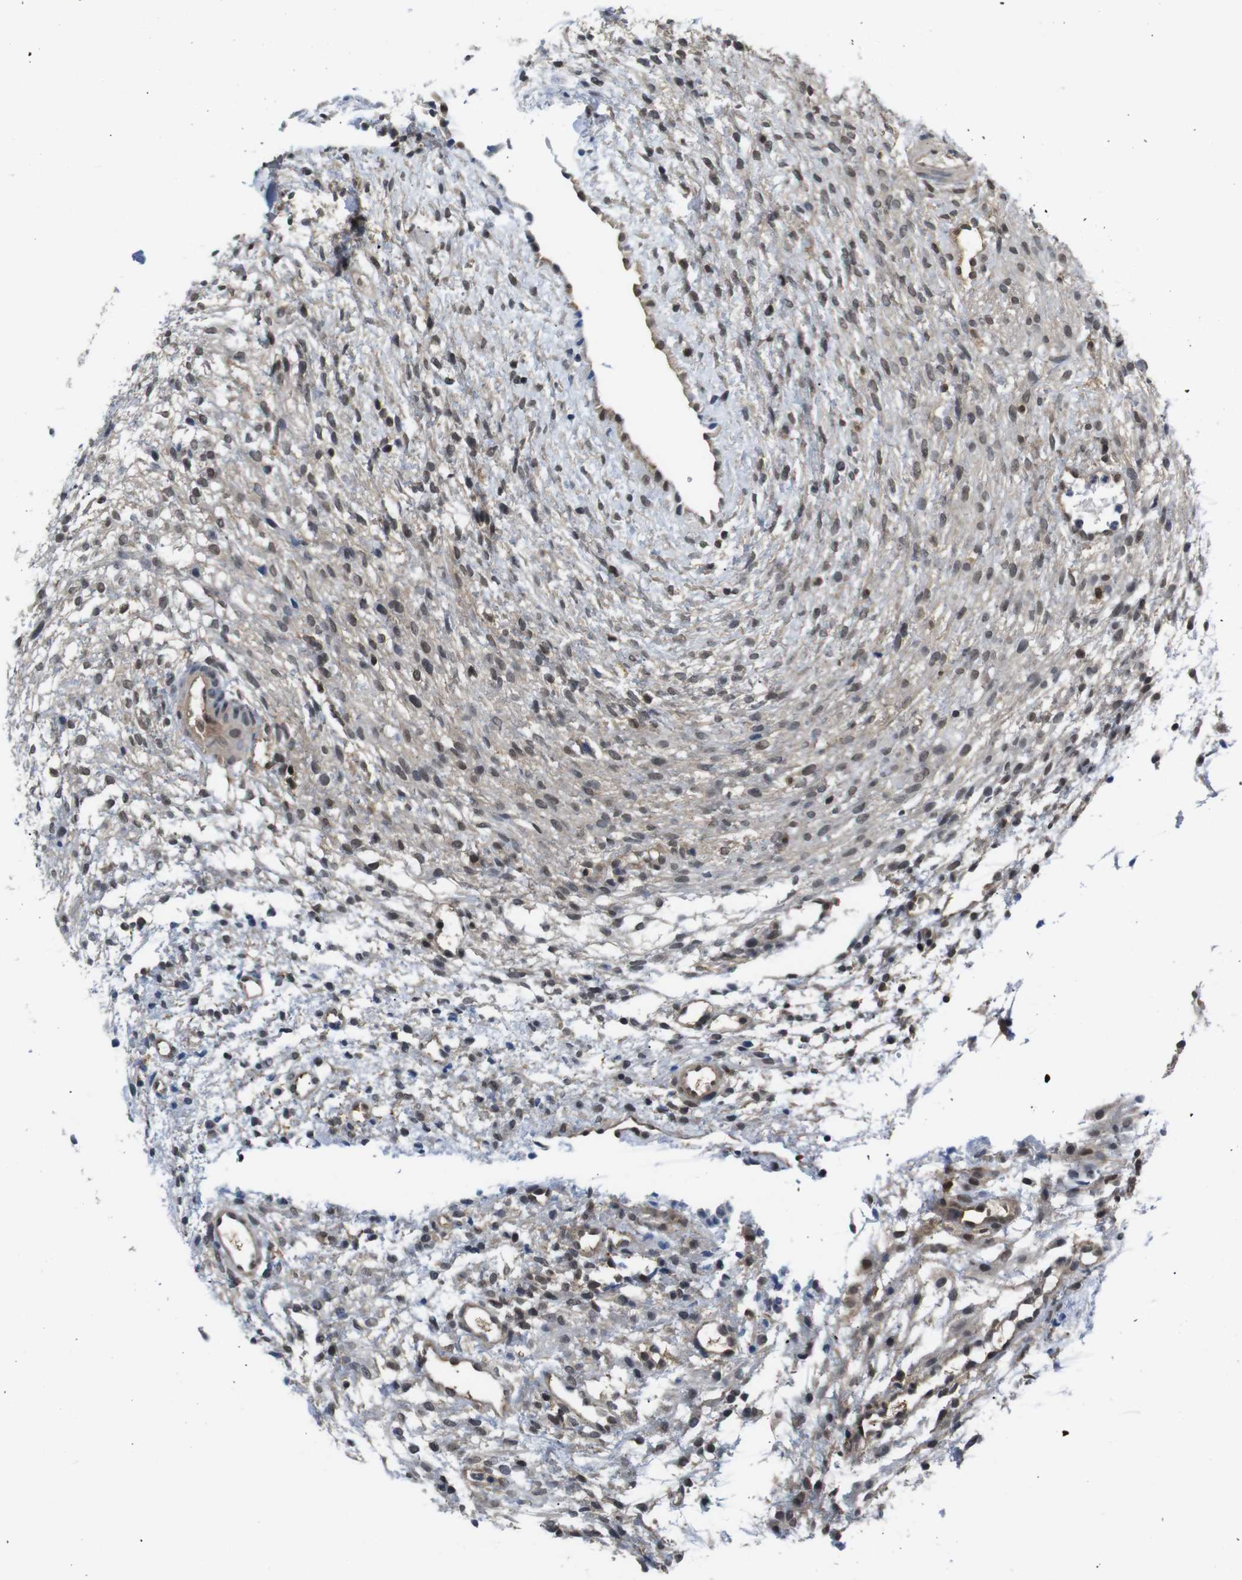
{"staining": {"intensity": "weak", "quantity": ">75%", "location": "cytoplasmic/membranous,nuclear"}, "tissue": "ovary", "cell_type": "Ovarian stroma cells", "image_type": "normal", "snomed": [{"axis": "morphology", "description": "Normal tissue, NOS"}, {"axis": "morphology", "description": "Cyst, NOS"}, {"axis": "topography", "description": "Ovary"}], "caption": "The micrograph demonstrates immunohistochemical staining of unremarkable ovary. There is weak cytoplasmic/membranous,nuclear positivity is identified in about >75% of ovarian stroma cells.", "gene": "UBXN1", "patient": {"sex": "female", "age": 18}}